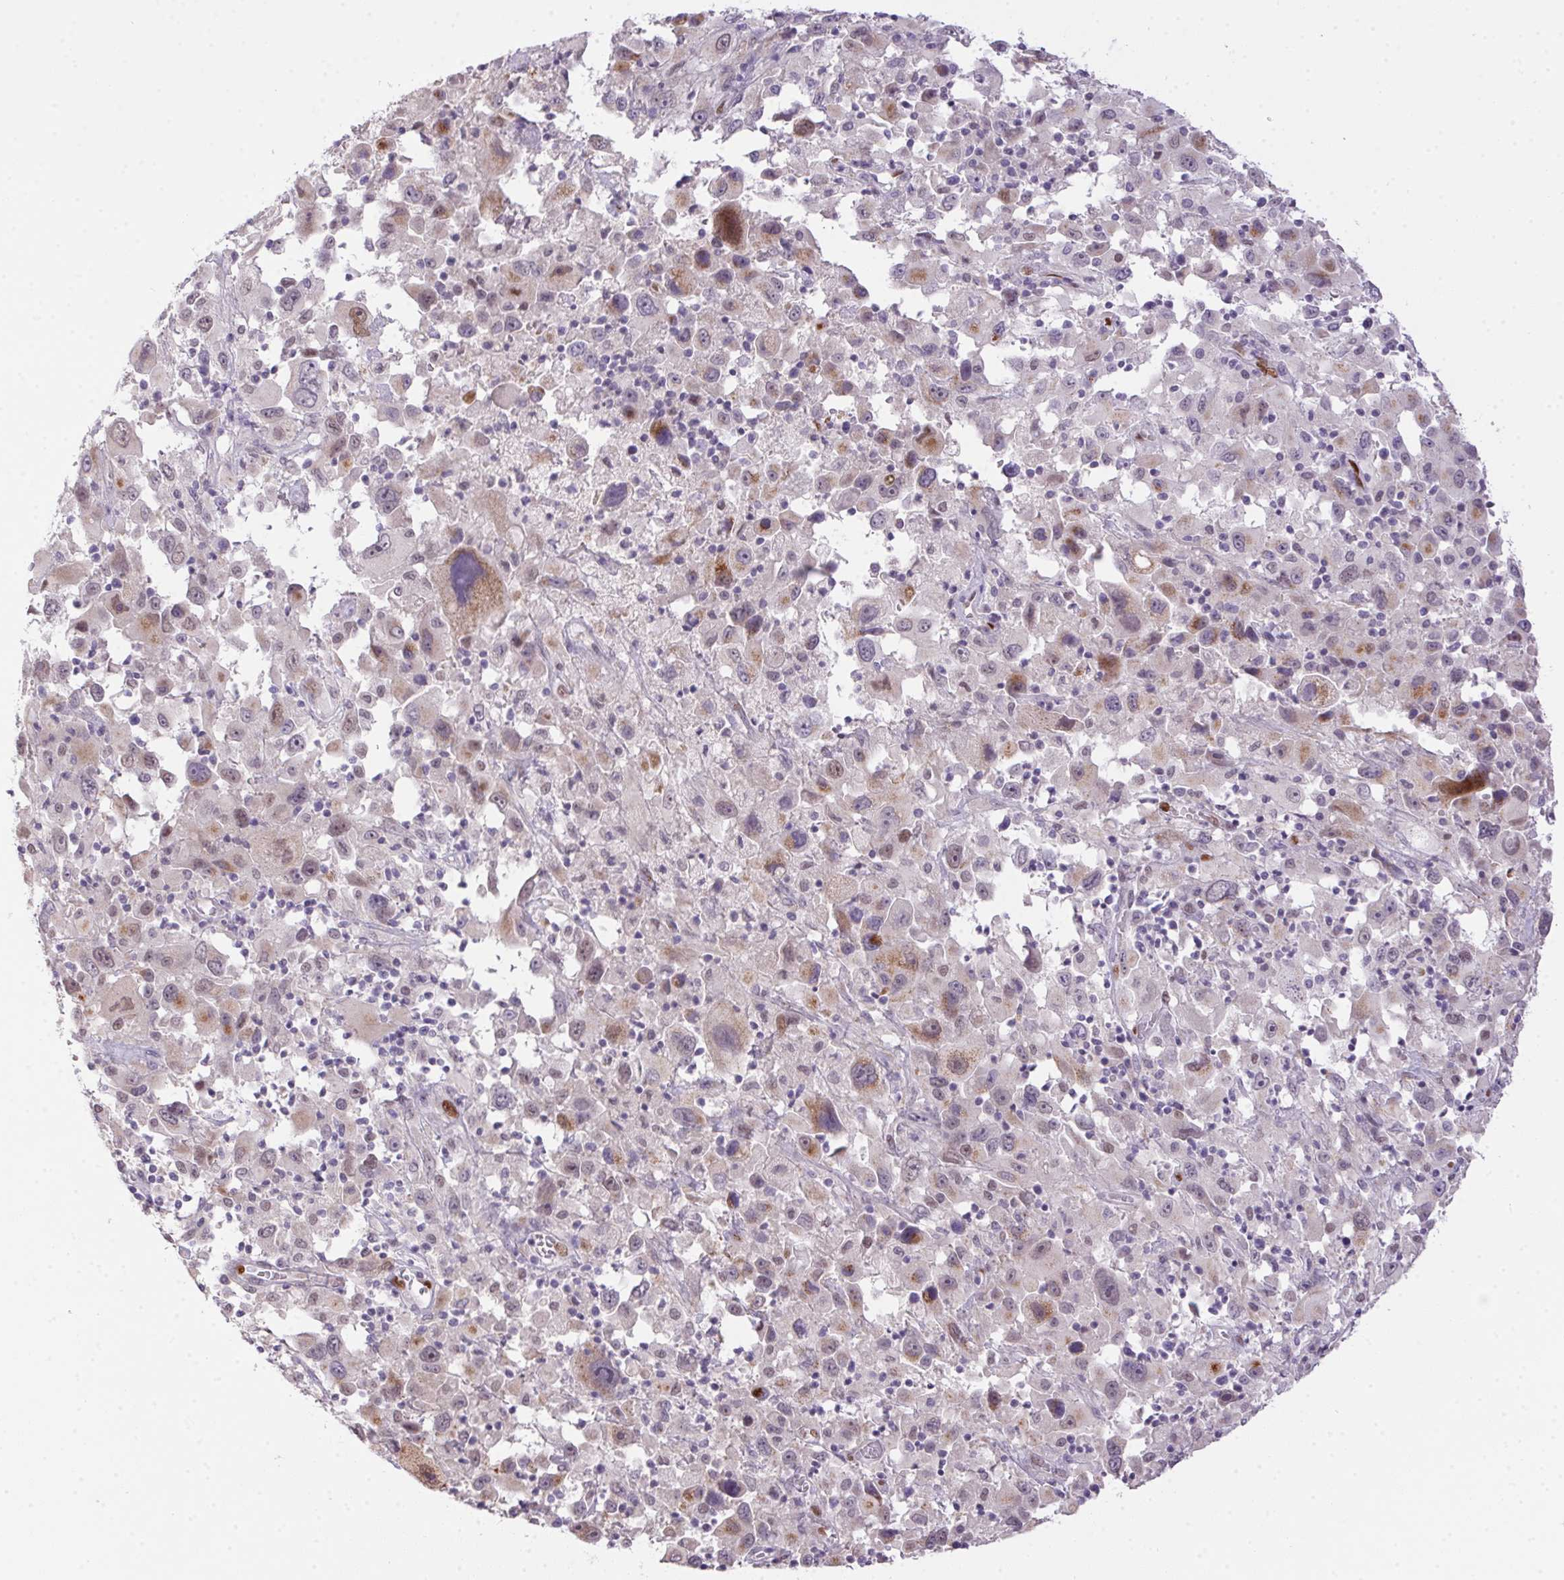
{"staining": {"intensity": "weak", "quantity": "<25%", "location": "cytoplasmic/membranous"}, "tissue": "melanoma", "cell_type": "Tumor cells", "image_type": "cancer", "snomed": [{"axis": "morphology", "description": "Malignant melanoma, Metastatic site"}, {"axis": "topography", "description": "Soft tissue"}], "caption": "This is an immunohistochemistry (IHC) micrograph of human malignant melanoma (metastatic site). There is no staining in tumor cells.", "gene": "SP9", "patient": {"sex": "male", "age": 50}}